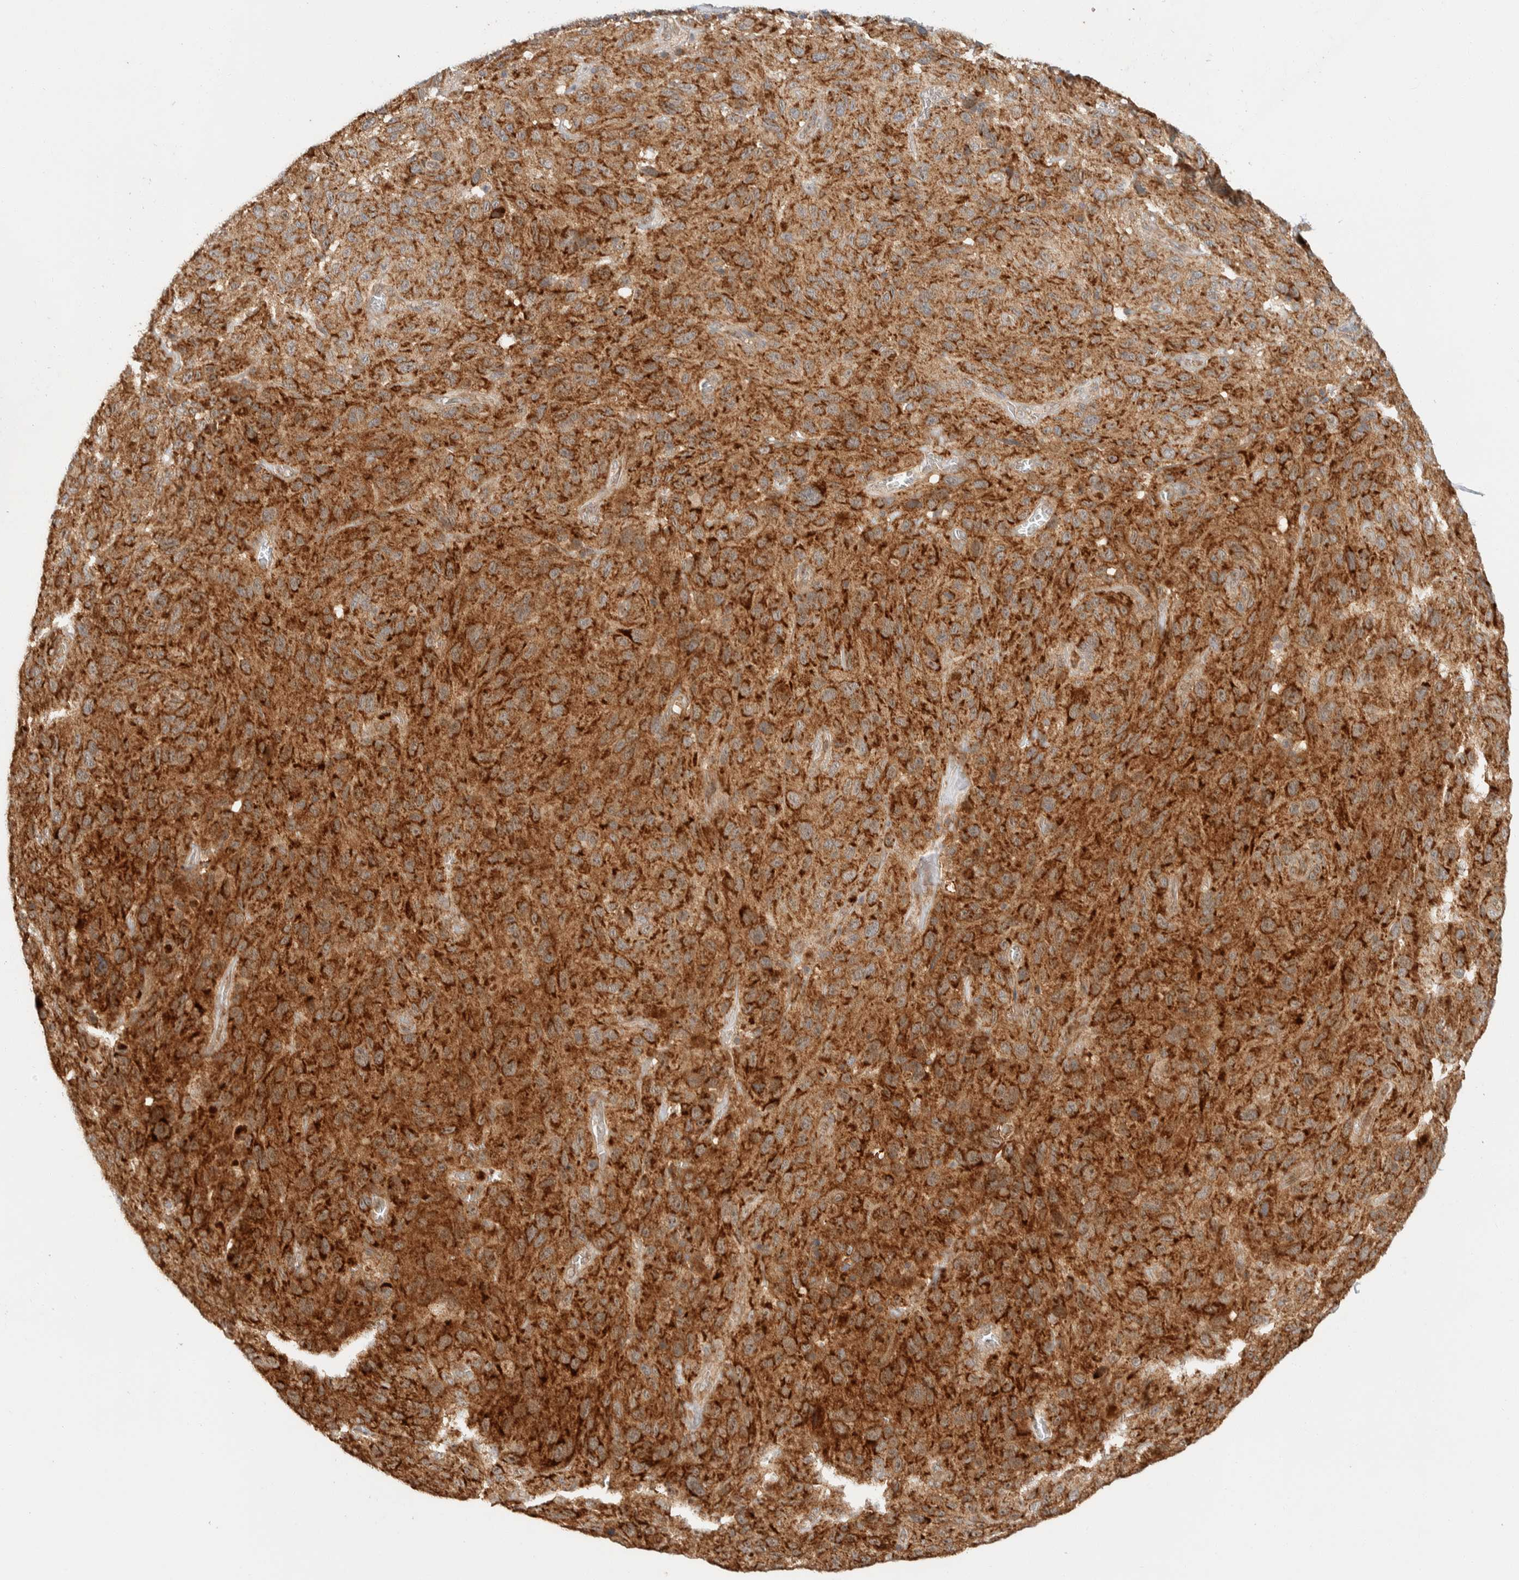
{"staining": {"intensity": "moderate", "quantity": ">75%", "location": "cytoplasmic/membranous"}, "tissue": "melanoma", "cell_type": "Tumor cells", "image_type": "cancer", "snomed": [{"axis": "morphology", "description": "Malignant melanoma, NOS"}, {"axis": "topography", "description": "Skin"}], "caption": "Protein expression analysis of human melanoma reveals moderate cytoplasmic/membranous staining in approximately >75% of tumor cells.", "gene": "KIF9", "patient": {"sex": "male", "age": 66}}